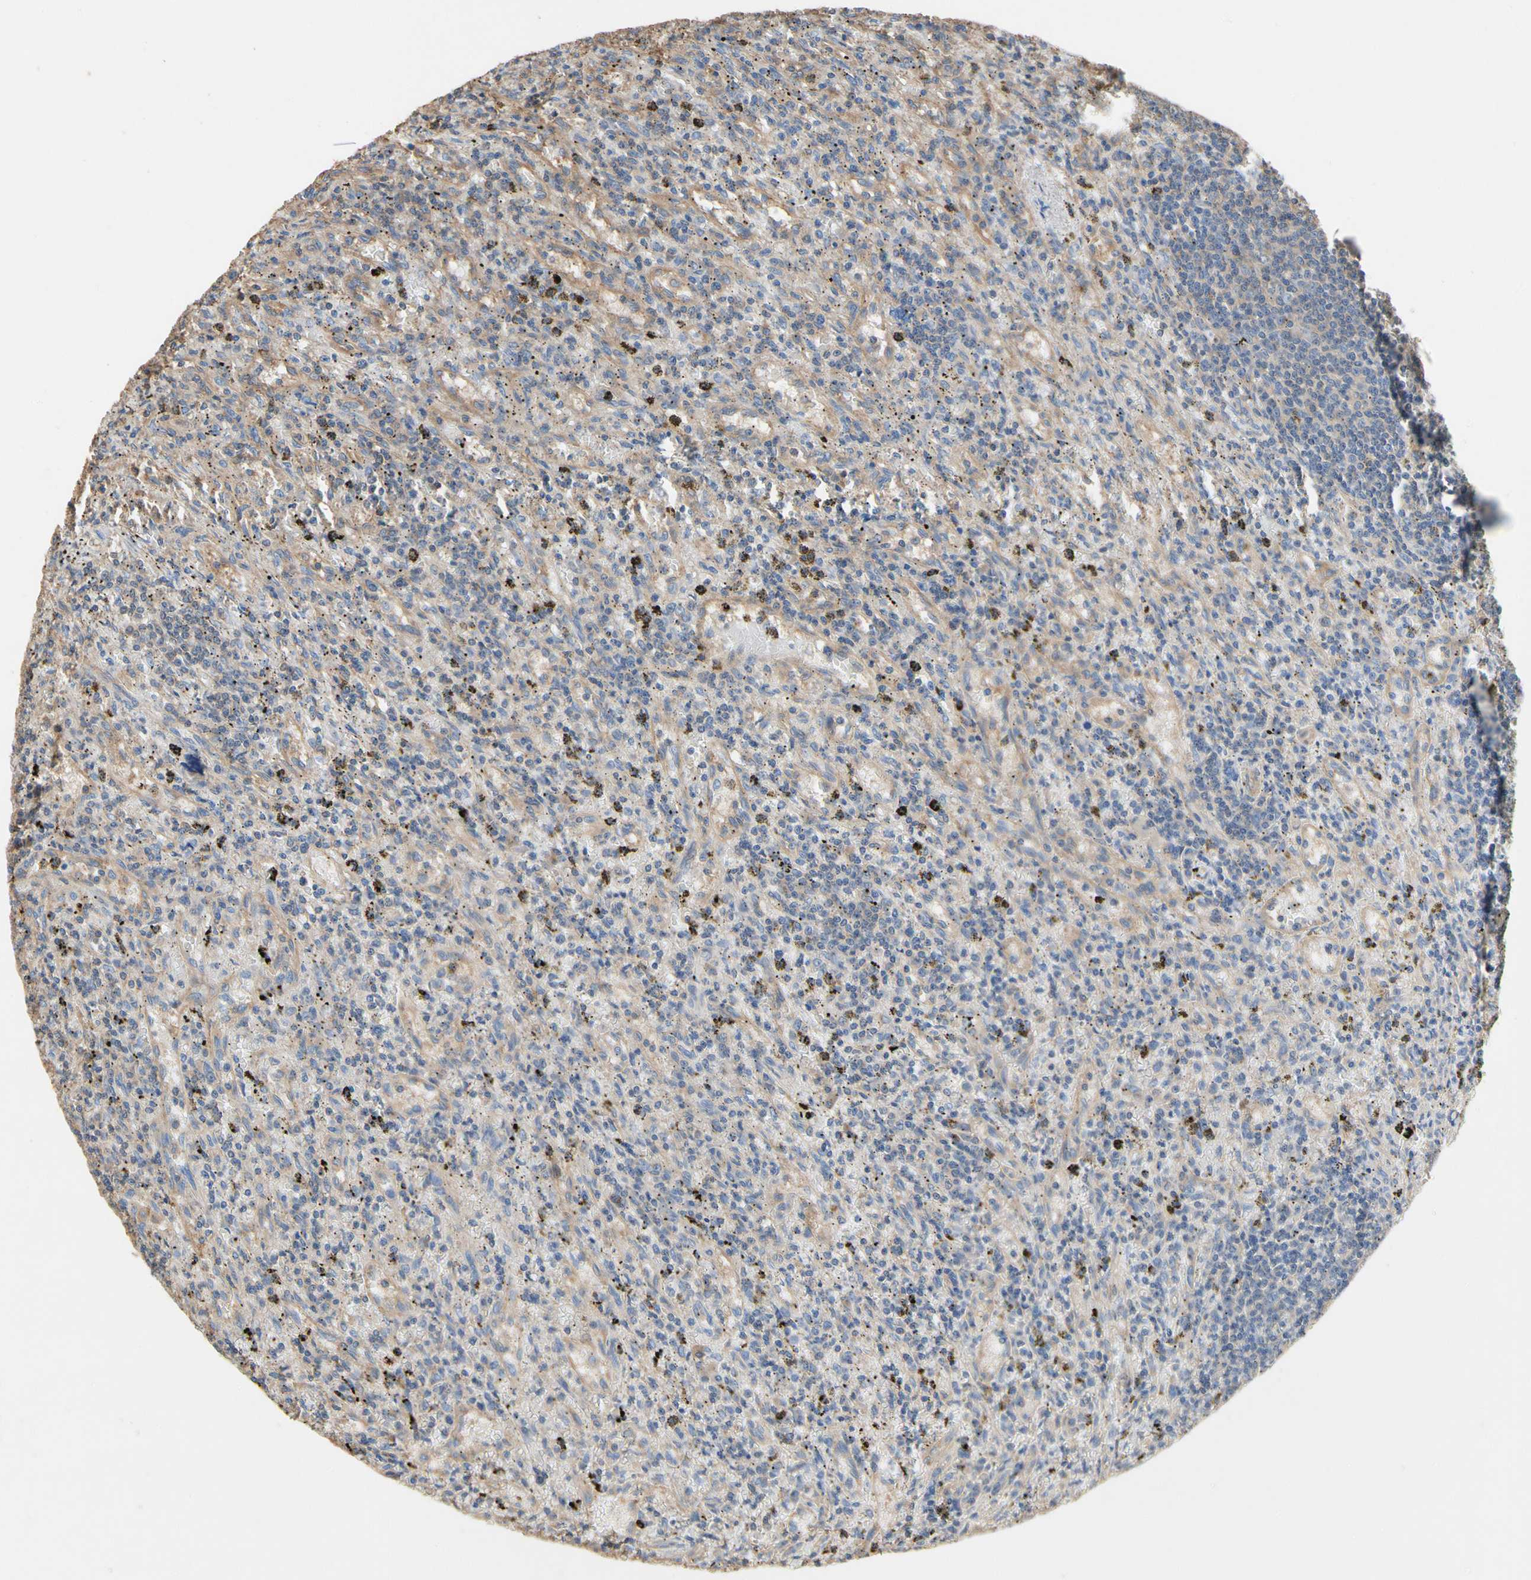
{"staining": {"intensity": "weak", "quantity": "25%-75%", "location": "cytoplasmic/membranous"}, "tissue": "lymphoma", "cell_type": "Tumor cells", "image_type": "cancer", "snomed": [{"axis": "morphology", "description": "Malignant lymphoma, non-Hodgkin's type, Low grade"}, {"axis": "topography", "description": "Spleen"}], "caption": "The histopathology image reveals a brown stain indicating the presence of a protein in the cytoplasmic/membranous of tumor cells in lymphoma.", "gene": "PDZK1", "patient": {"sex": "male", "age": 76}}